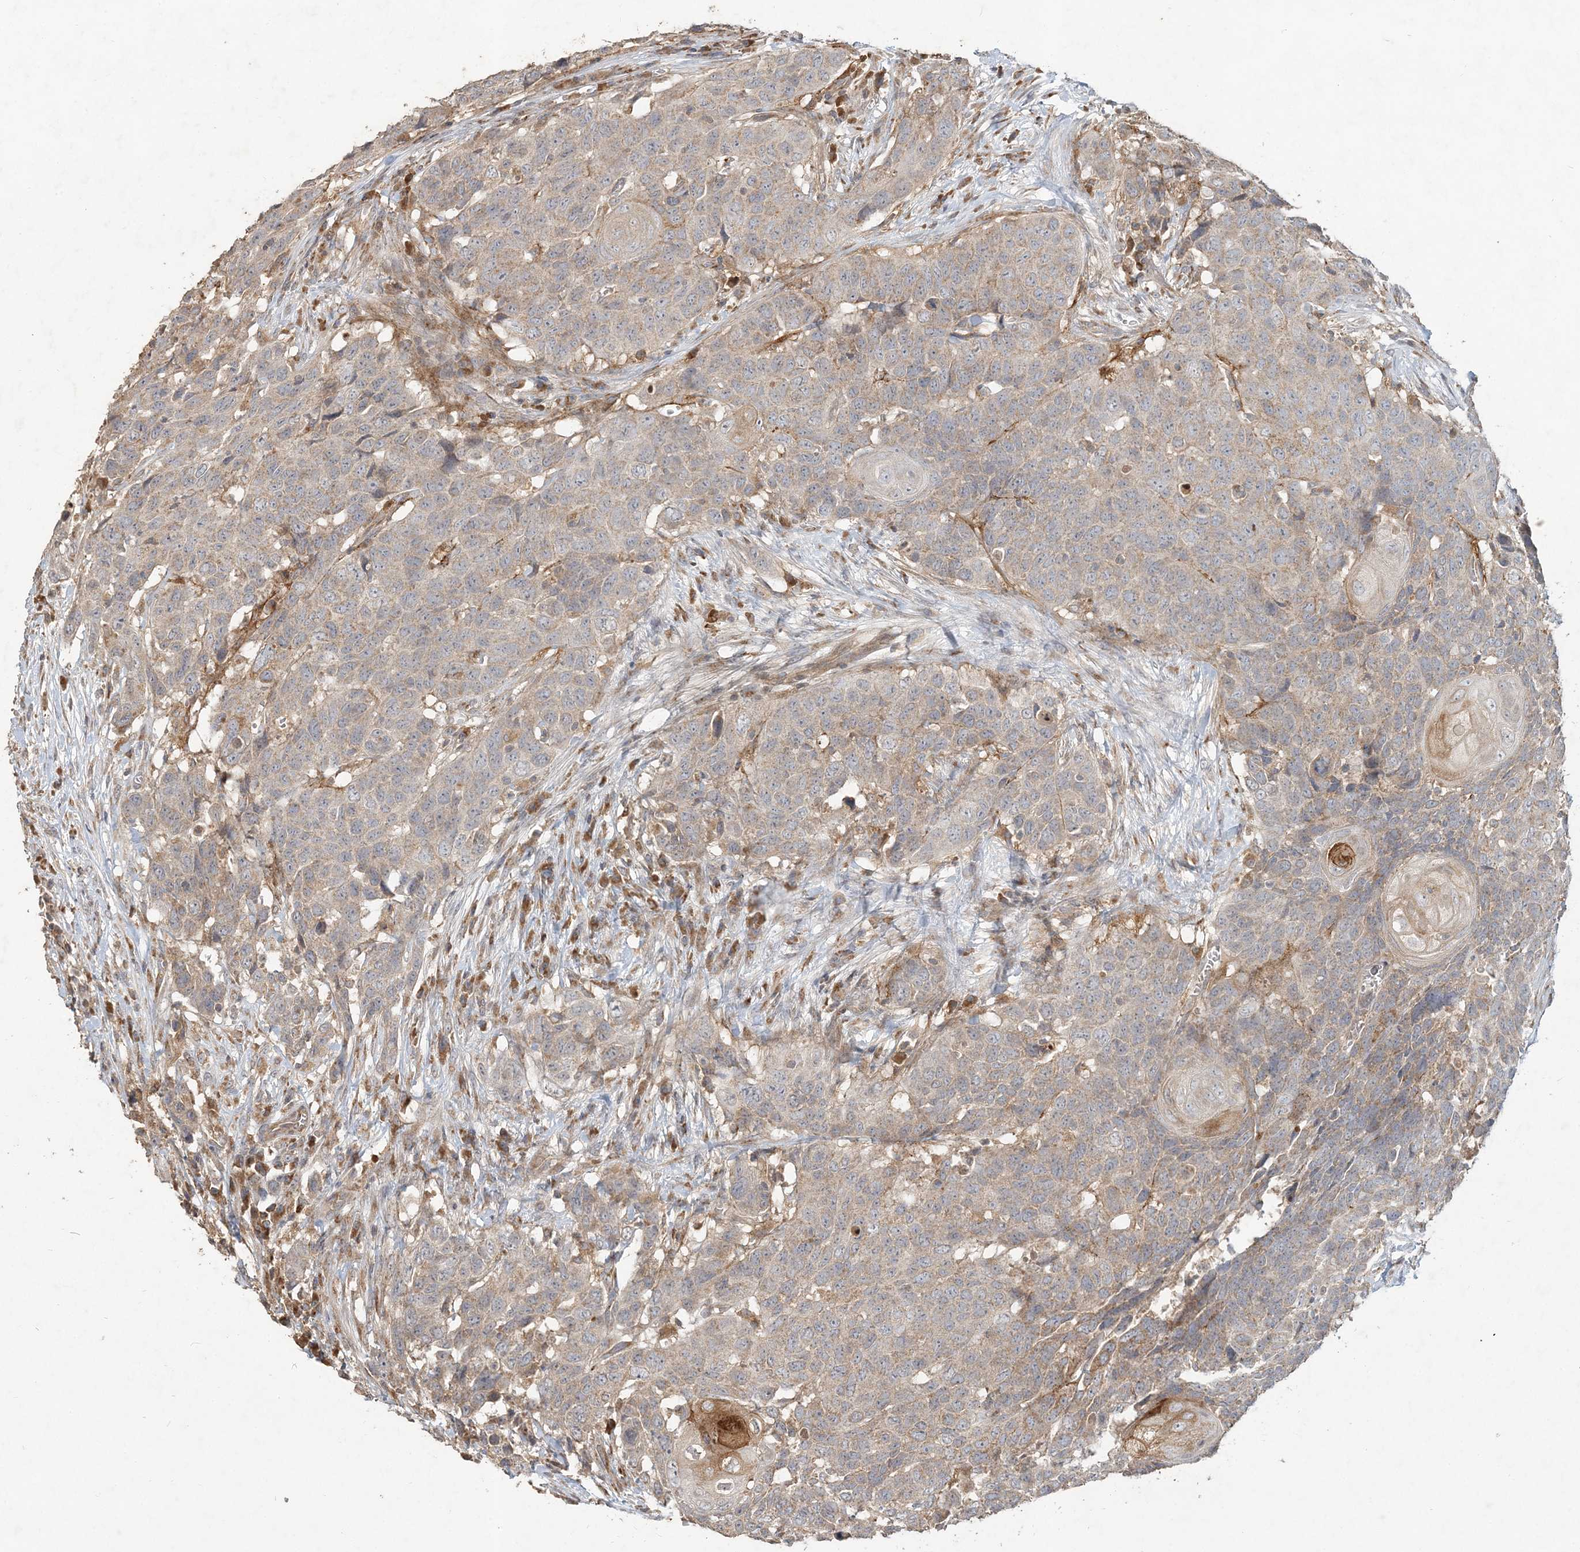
{"staining": {"intensity": "weak", "quantity": "25%-75%", "location": "cytoplasmic/membranous"}, "tissue": "head and neck cancer", "cell_type": "Tumor cells", "image_type": "cancer", "snomed": [{"axis": "morphology", "description": "Squamous cell carcinoma, NOS"}, {"axis": "topography", "description": "Head-Neck"}], "caption": "There is low levels of weak cytoplasmic/membranous positivity in tumor cells of squamous cell carcinoma (head and neck), as demonstrated by immunohistochemical staining (brown color).", "gene": "RAB14", "patient": {"sex": "male", "age": 66}}